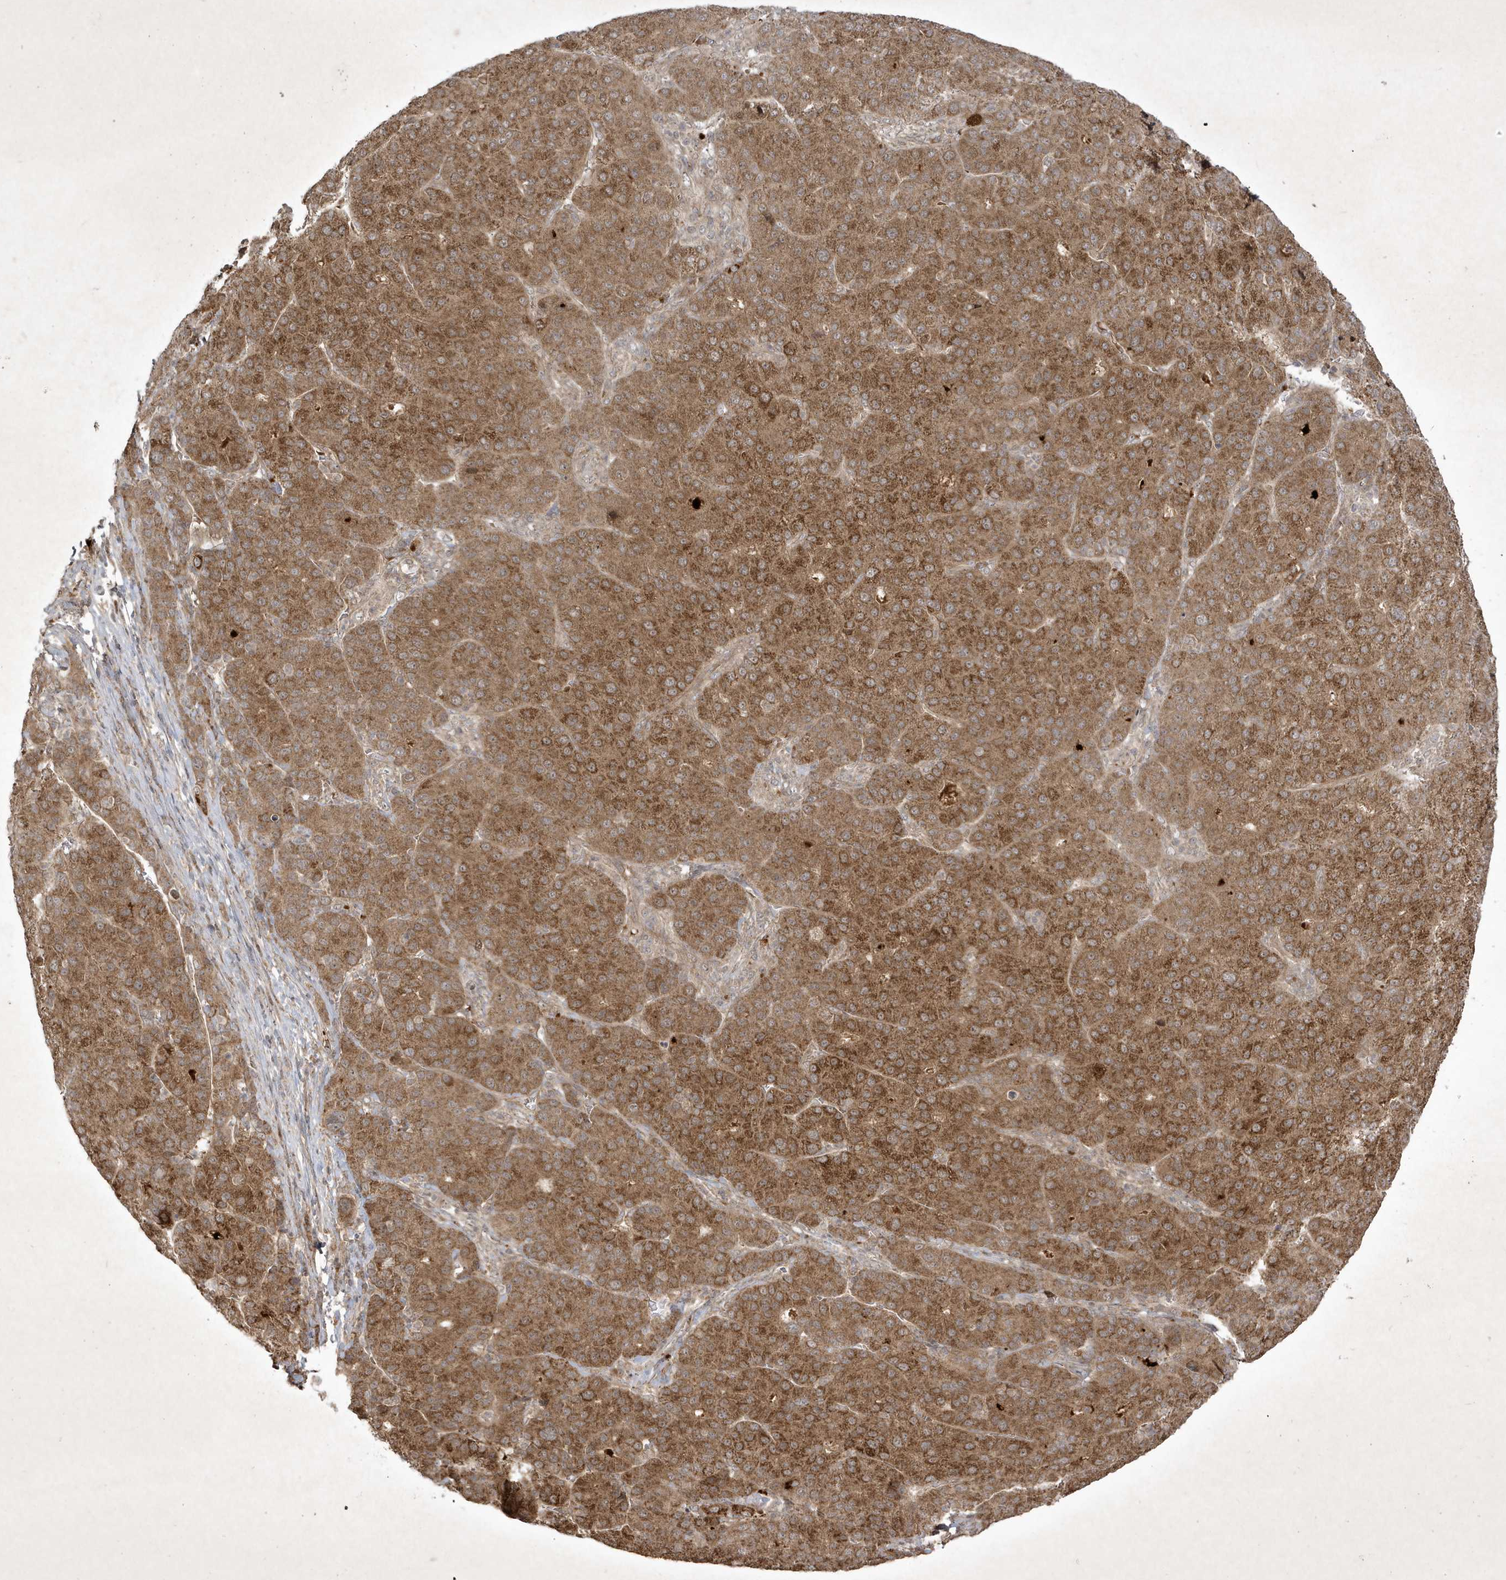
{"staining": {"intensity": "moderate", "quantity": ">75%", "location": "cytoplasmic/membranous"}, "tissue": "liver cancer", "cell_type": "Tumor cells", "image_type": "cancer", "snomed": [{"axis": "morphology", "description": "Carcinoma, Hepatocellular, NOS"}, {"axis": "topography", "description": "Liver"}], "caption": "Moderate cytoplasmic/membranous positivity is present in about >75% of tumor cells in liver cancer.", "gene": "FAM83C", "patient": {"sex": "male", "age": 65}}